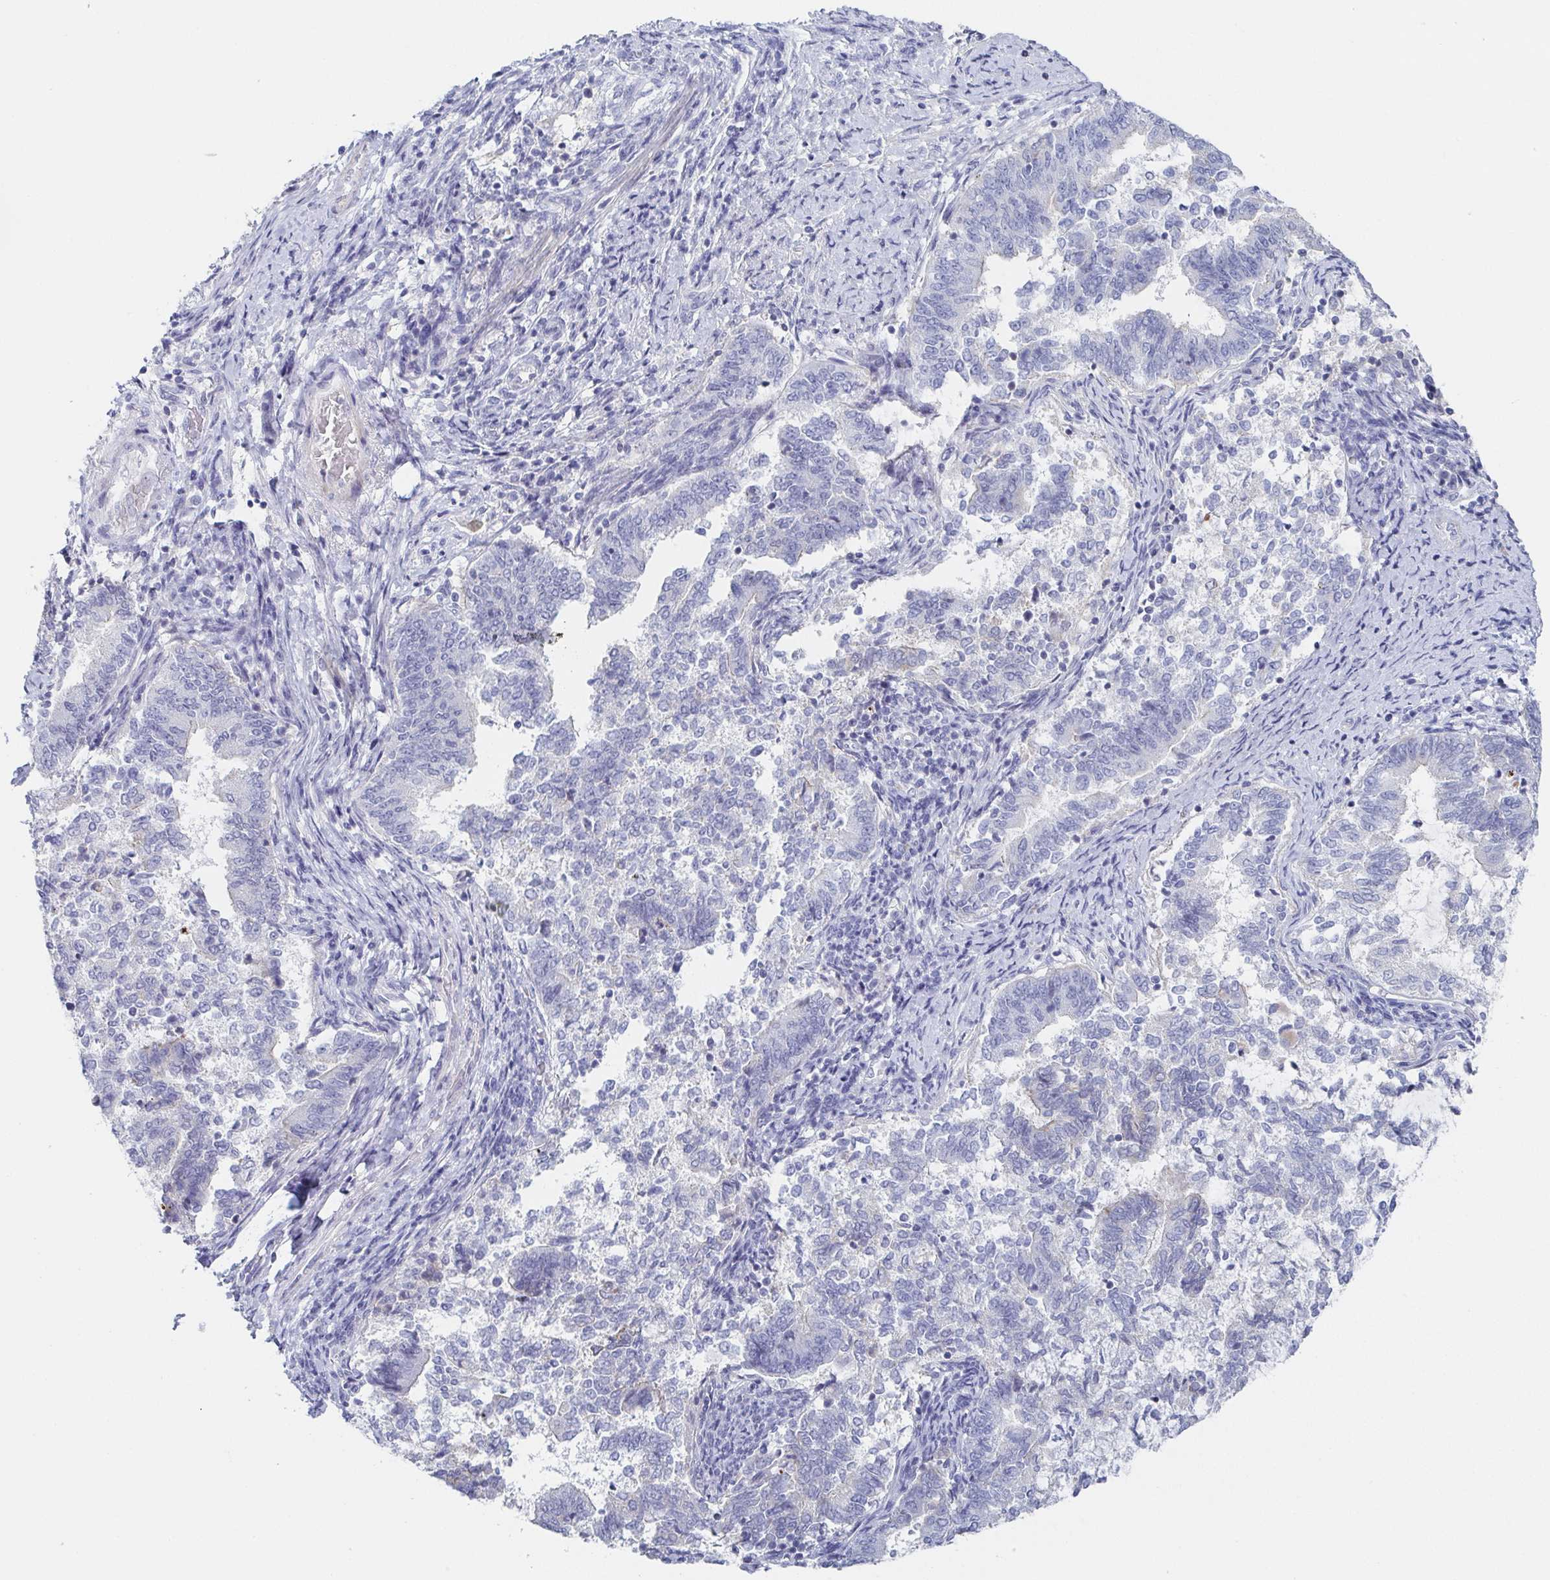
{"staining": {"intensity": "negative", "quantity": "none", "location": "none"}, "tissue": "endometrial cancer", "cell_type": "Tumor cells", "image_type": "cancer", "snomed": [{"axis": "morphology", "description": "Adenocarcinoma, NOS"}, {"axis": "topography", "description": "Endometrium"}], "caption": "IHC image of endometrial adenocarcinoma stained for a protein (brown), which shows no expression in tumor cells.", "gene": "RHOV", "patient": {"sex": "female", "age": 65}}